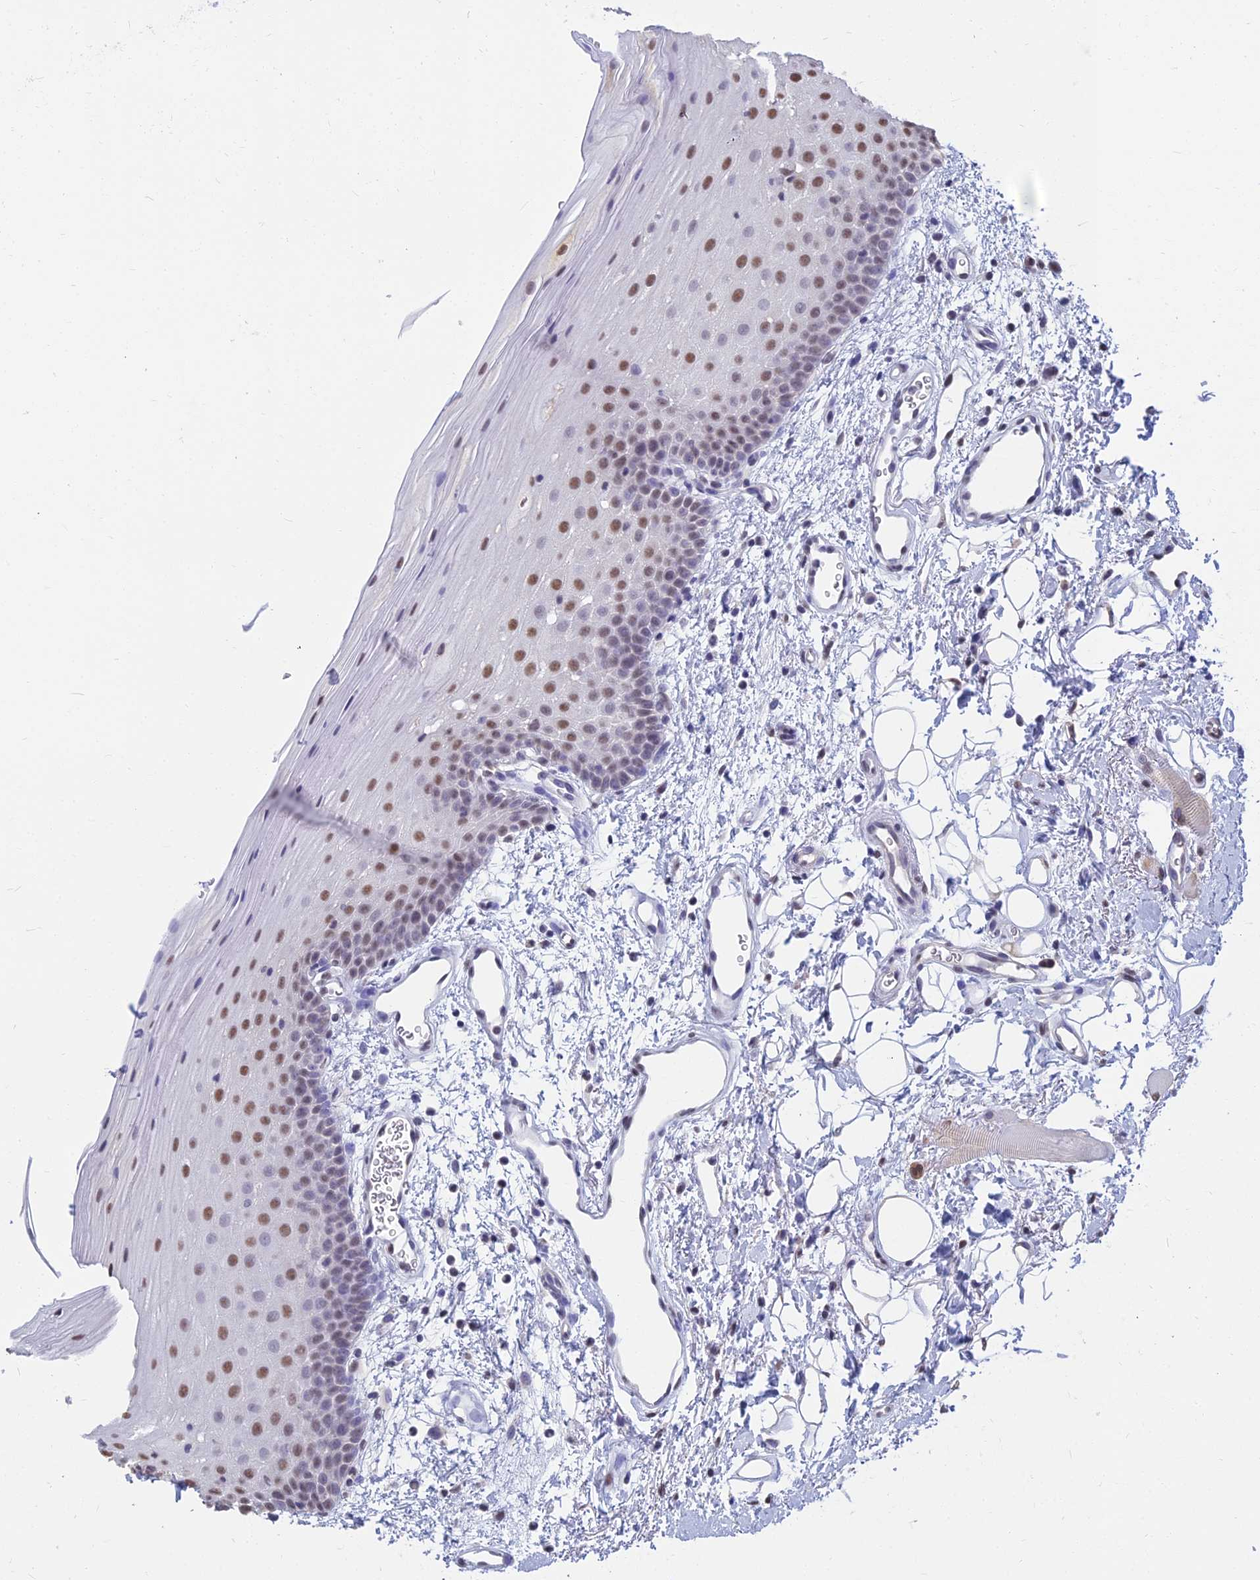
{"staining": {"intensity": "moderate", "quantity": "25%-75%", "location": "nuclear"}, "tissue": "oral mucosa", "cell_type": "Squamous epithelial cells", "image_type": "normal", "snomed": [{"axis": "morphology", "description": "Normal tissue, NOS"}, {"axis": "topography", "description": "Oral tissue"}], "caption": "This is a micrograph of immunohistochemistry (IHC) staining of benign oral mucosa, which shows moderate staining in the nuclear of squamous epithelial cells.", "gene": "SRSF7", "patient": {"sex": "male", "age": 68}}